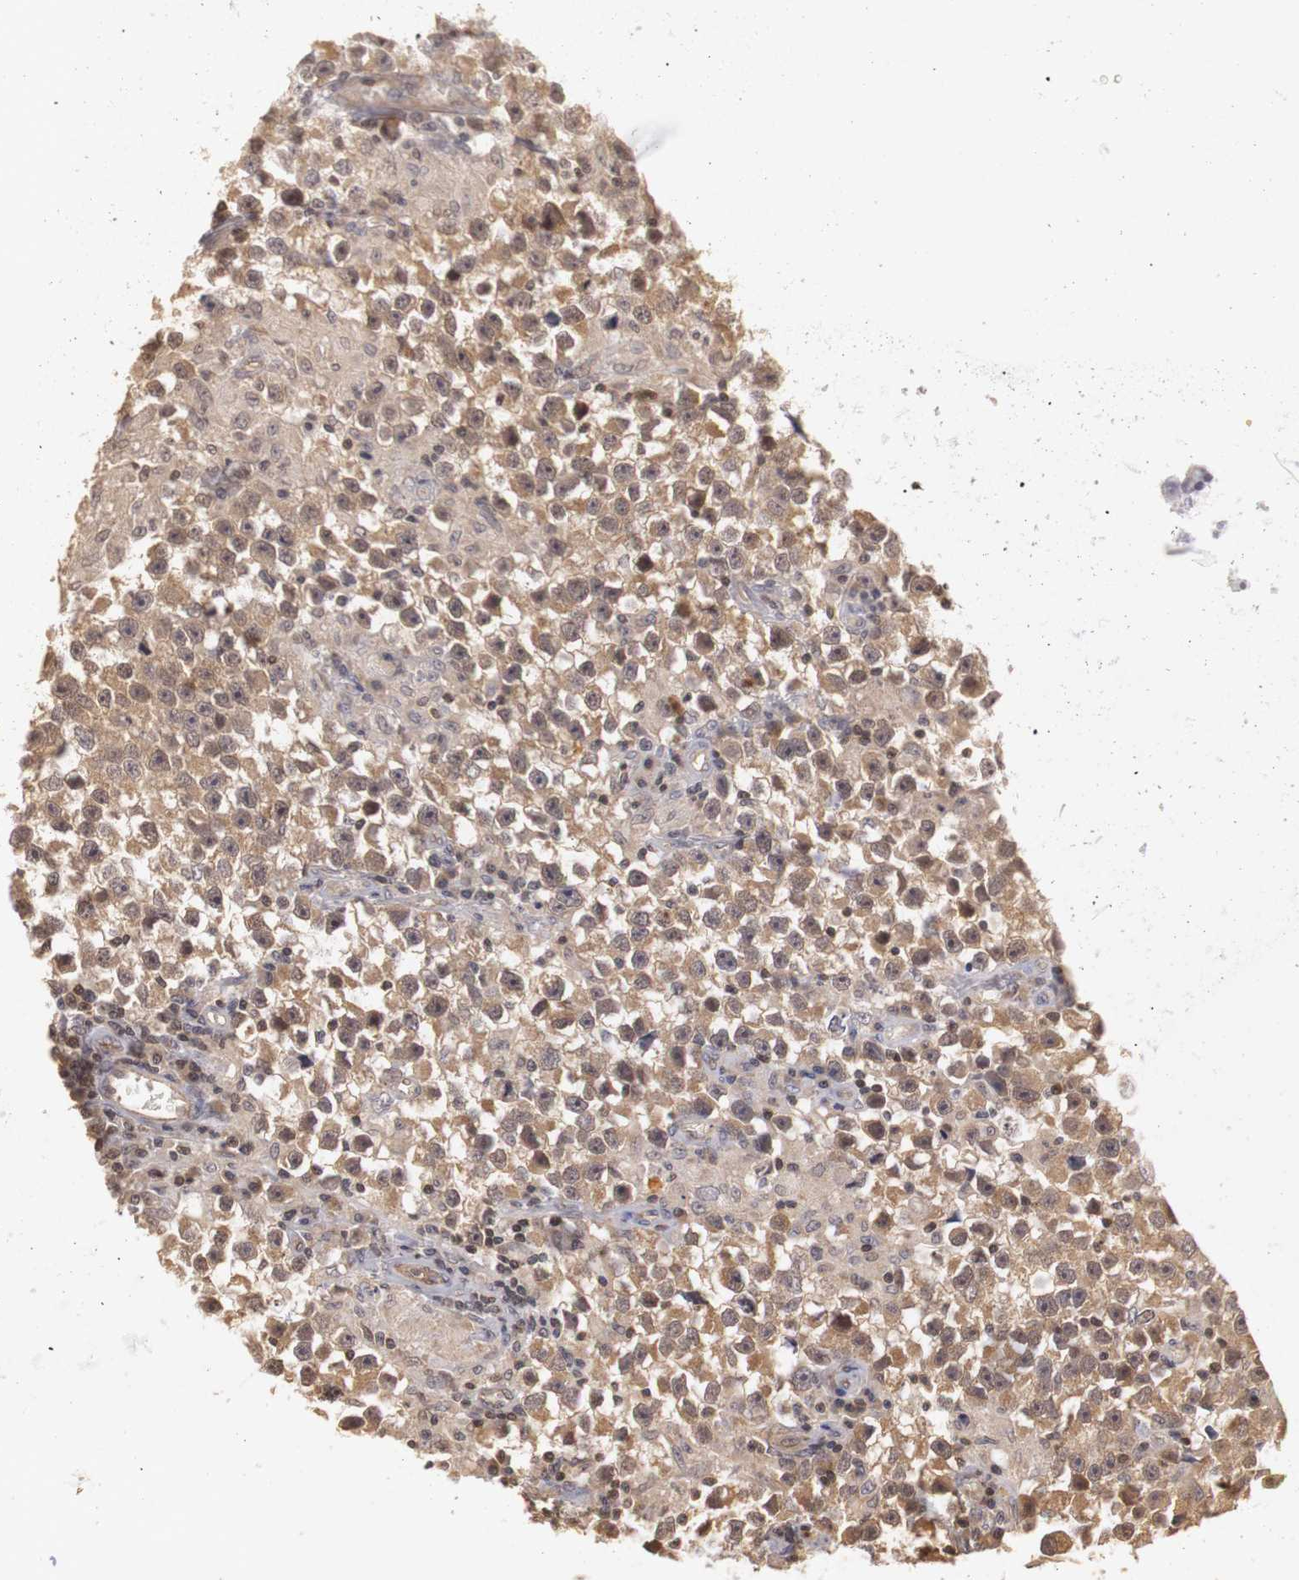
{"staining": {"intensity": "weak", "quantity": ">75%", "location": "cytoplasmic/membranous,nuclear"}, "tissue": "testis cancer", "cell_type": "Tumor cells", "image_type": "cancer", "snomed": [{"axis": "morphology", "description": "Seminoma, NOS"}, {"axis": "topography", "description": "Testis"}], "caption": "An image of seminoma (testis) stained for a protein reveals weak cytoplasmic/membranous and nuclear brown staining in tumor cells. The staining was performed using DAB, with brown indicating positive protein expression. Nuclei are stained blue with hematoxylin.", "gene": "PLEKHA1", "patient": {"sex": "male", "age": 33}}